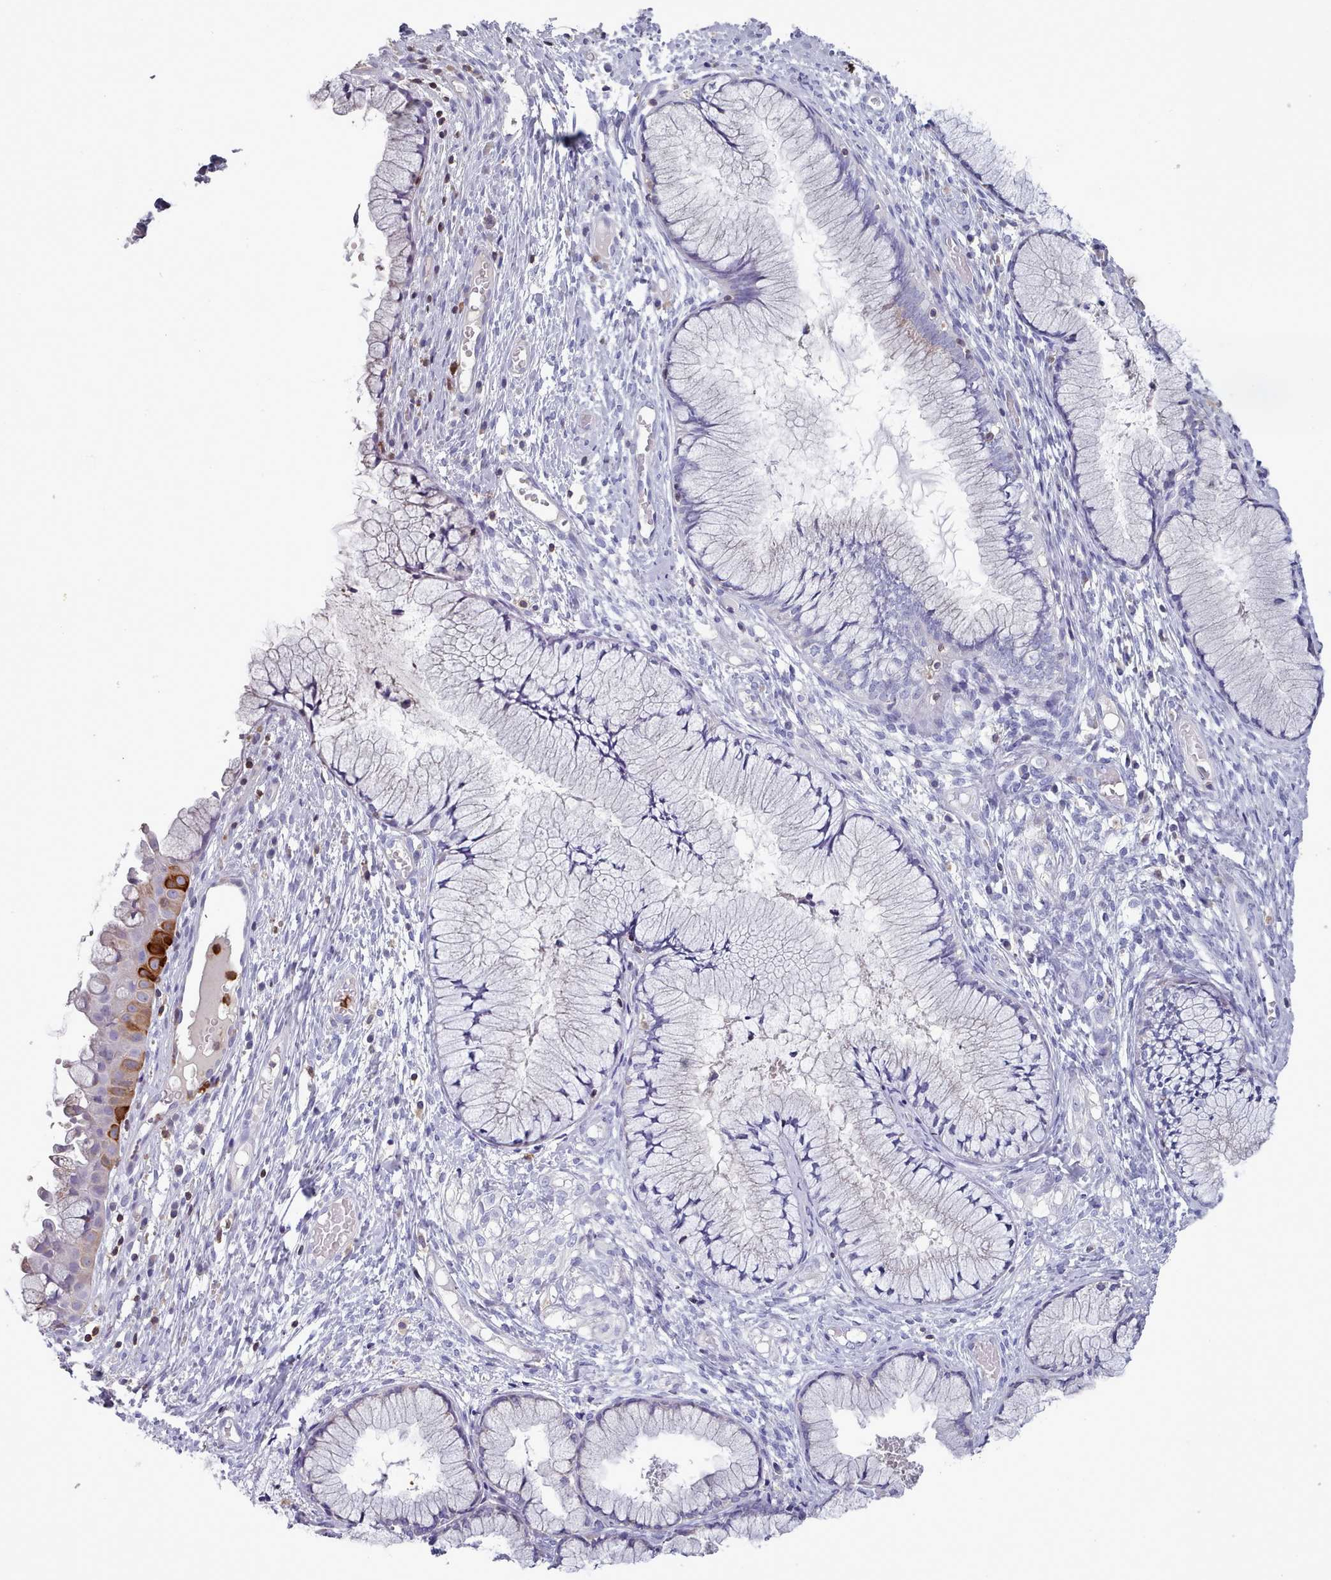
{"staining": {"intensity": "negative", "quantity": "none", "location": "none"}, "tissue": "cervix", "cell_type": "Glandular cells", "image_type": "normal", "snomed": [{"axis": "morphology", "description": "Normal tissue, NOS"}, {"axis": "topography", "description": "Cervix"}], "caption": "Cervix stained for a protein using immunohistochemistry demonstrates no staining glandular cells.", "gene": "RAC1", "patient": {"sex": "female", "age": 42}}